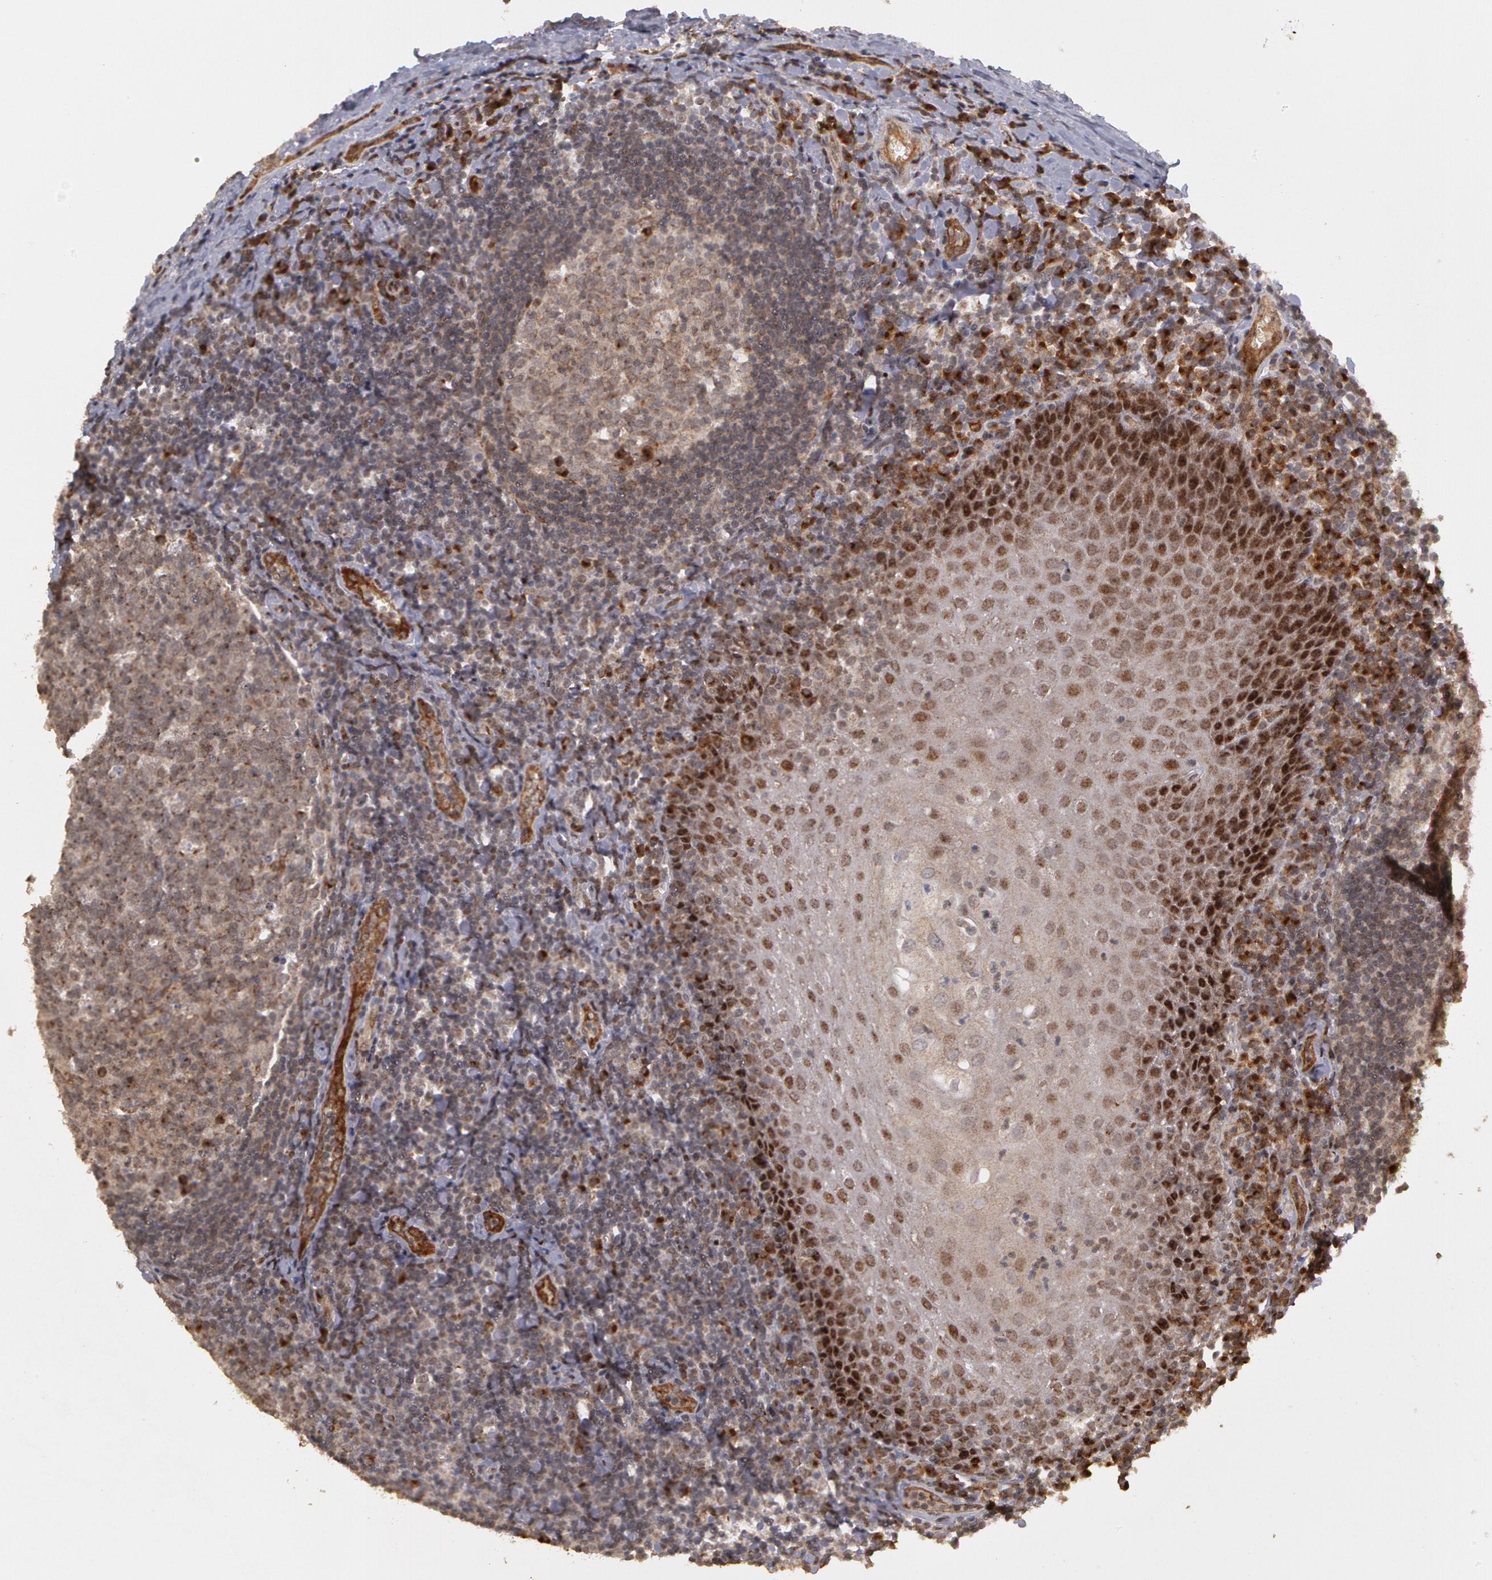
{"staining": {"intensity": "moderate", "quantity": "<25%", "location": "nuclear"}, "tissue": "oral mucosa", "cell_type": "Squamous epithelial cells", "image_type": "normal", "snomed": [{"axis": "morphology", "description": "Normal tissue, NOS"}, {"axis": "topography", "description": "Oral tissue"}], "caption": "Immunohistochemical staining of unremarkable oral mucosa exhibits low levels of moderate nuclear staining in about <25% of squamous epithelial cells. (DAB (3,3'-diaminobenzidine) = brown stain, brightfield microscopy at high magnification).", "gene": "STX5", "patient": {"sex": "male", "age": 20}}